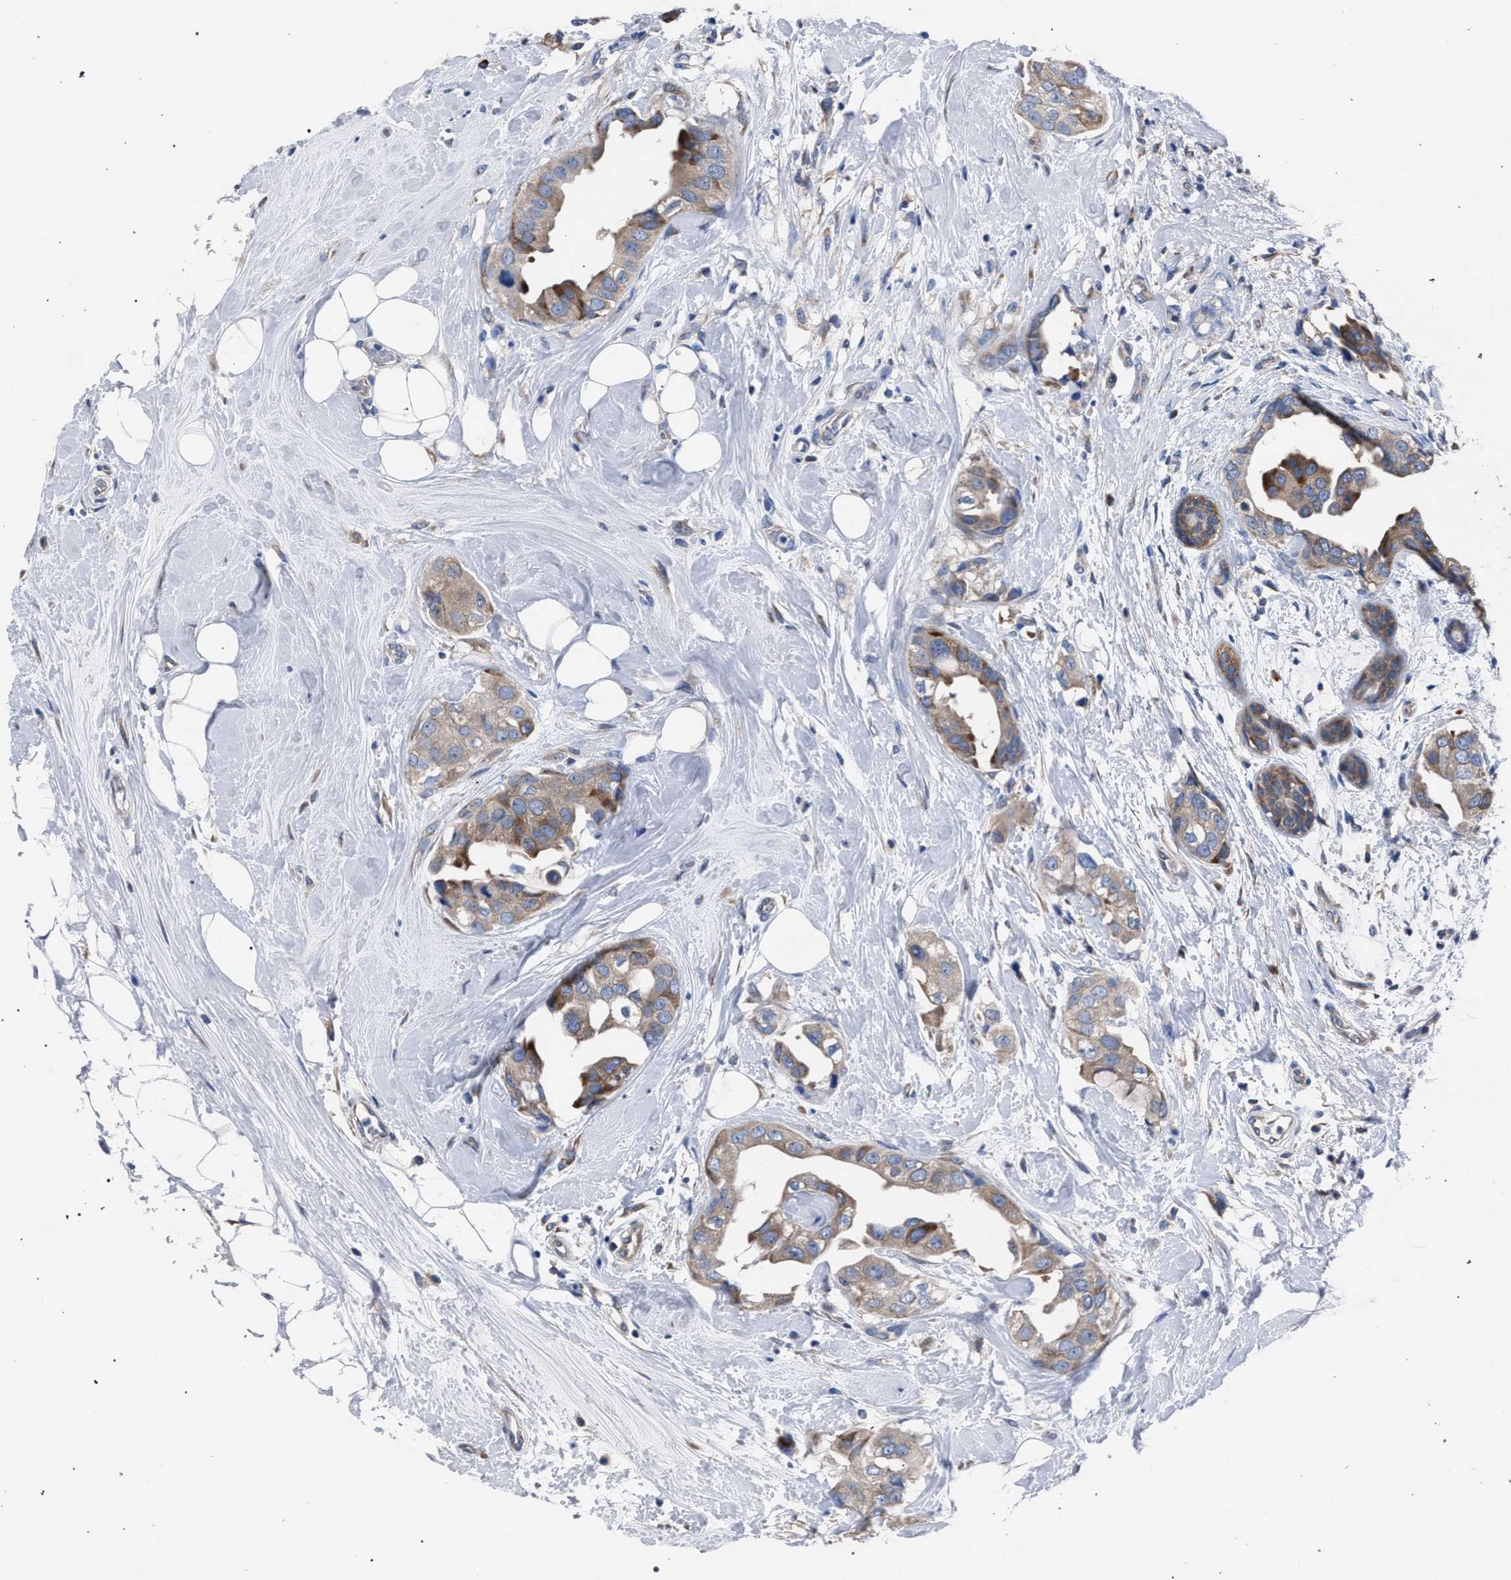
{"staining": {"intensity": "weak", "quantity": ">75%", "location": "cytoplasmic/membranous"}, "tissue": "breast cancer", "cell_type": "Tumor cells", "image_type": "cancer", "snomed": [{"axis": "morphology", "description": "Duct carcinoma"}, {"axis": "topography", "description": "Breast"}], "caption": "Weak cytoplasmic/membranous expression for a protein is present in about >75% of tumor cells of invasive ductal carcinoma (breast) using IHC.", "gene": "CRYZ", "patient": {"sex": "female", "age": 40}}